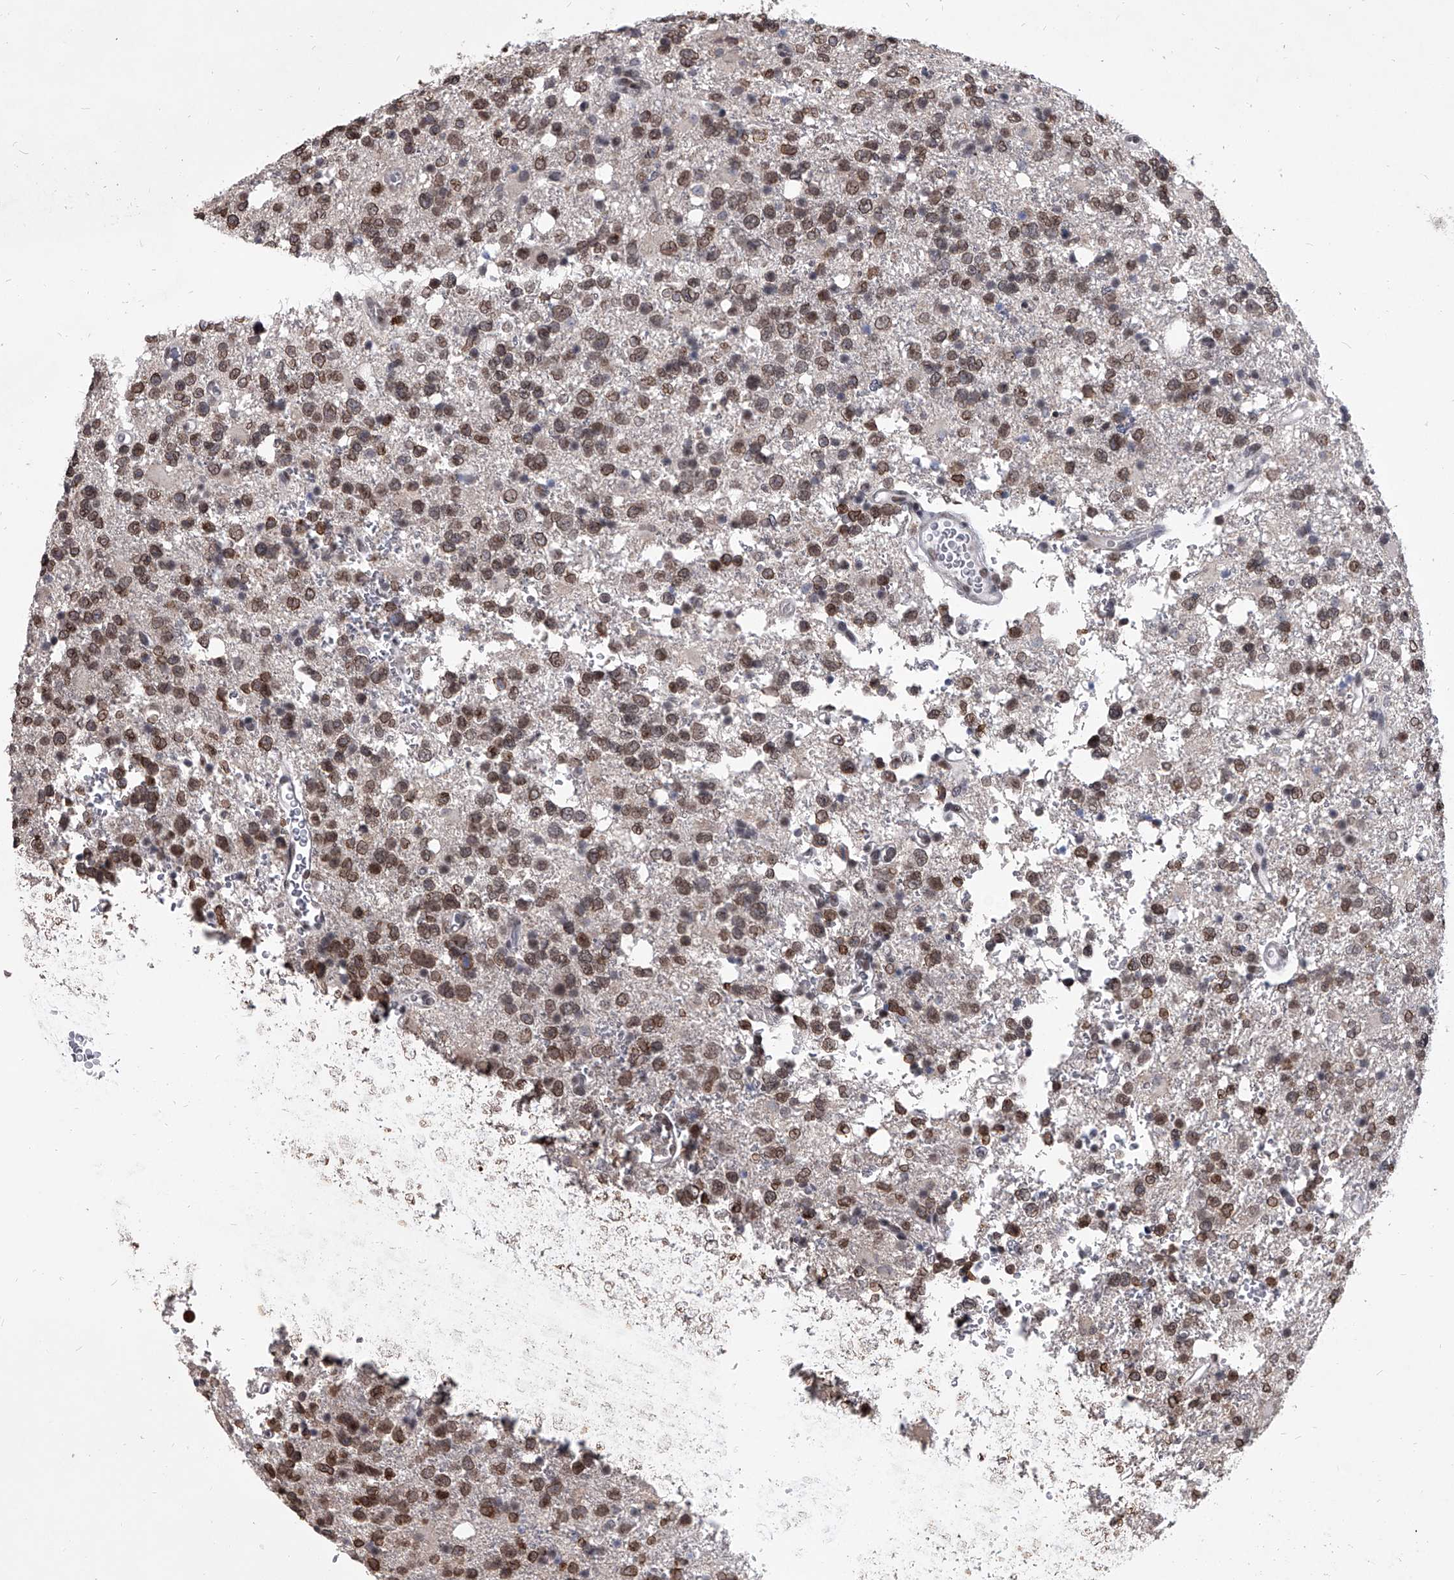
{"staining": {"intensity": "moderate", "quantity": ">75%", "location": "nuclear"}, "tissue": "glioma", "cell_type": "Tumor cells", "image_type": "cancer", "snomed": [{"axis": "morphology", "description": "Glioma, malignant, High grade"}, {"axis": "topography", "description": "Brain"}], "caption": "Moderate nuclear protein expression is seen in approximately >75% of tumor cells in glioma. Nuclei are stained in blue.", "gene": "PPIL4", "patient": {"sex": "female", "age": 62}}